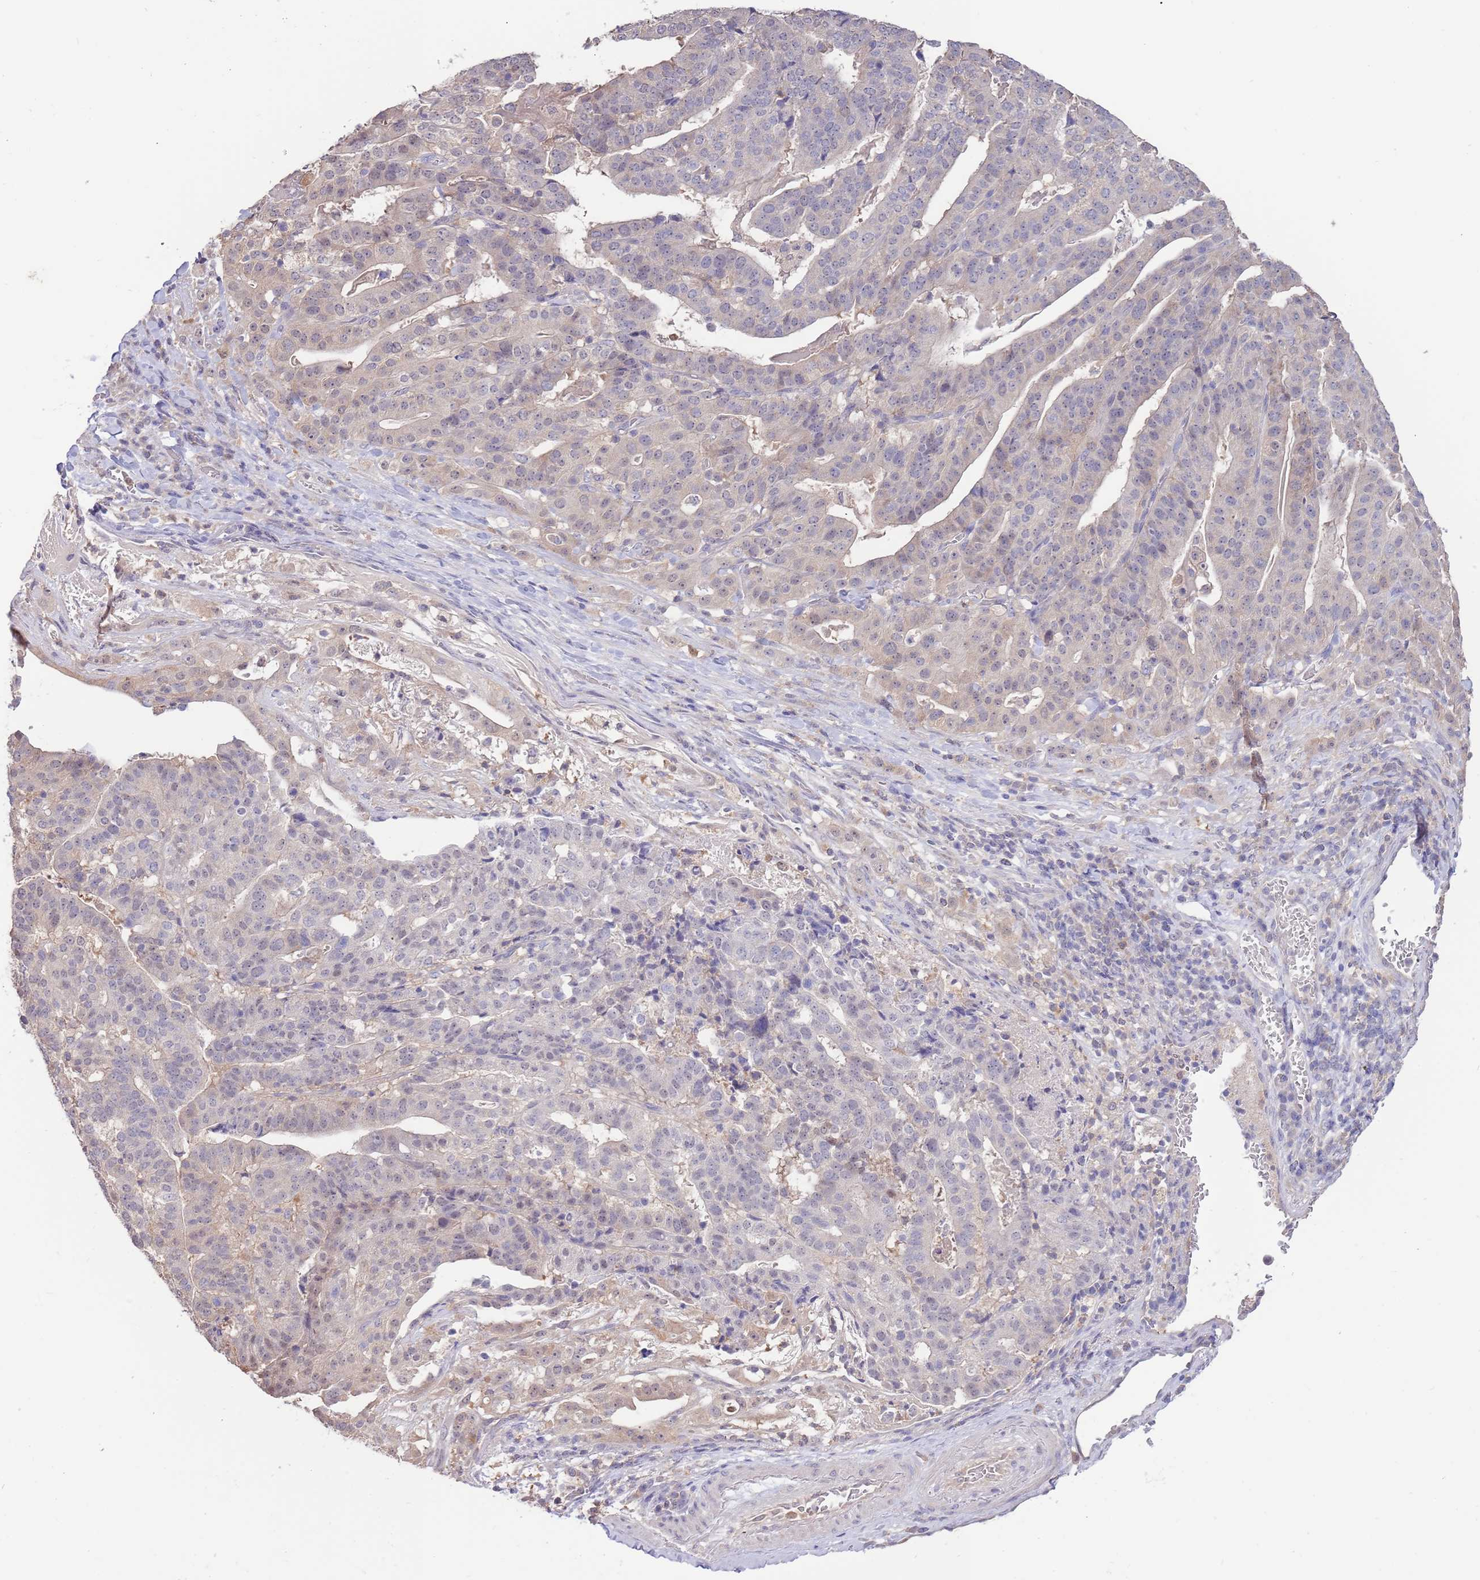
{"staining": {"intensity": "weak", "quantity": "<25%", "location": "cytoplasmic/membranous"}, "tissue": "stomach cancer", "cell_type": "Tumor cells", "image_type": "cancer", "snomed": [{"axis": "morphology", "description": "Adenocarcinoma, NOS"}, {"axis": "topography", "description": "Stomach"}], "caption": "Immunohistochemistry of human adenocarcinoma (stomach) displays no expression in tumor cells.", "gene": "AP5S1", "patient": {"sex": "male", "age": 48}}